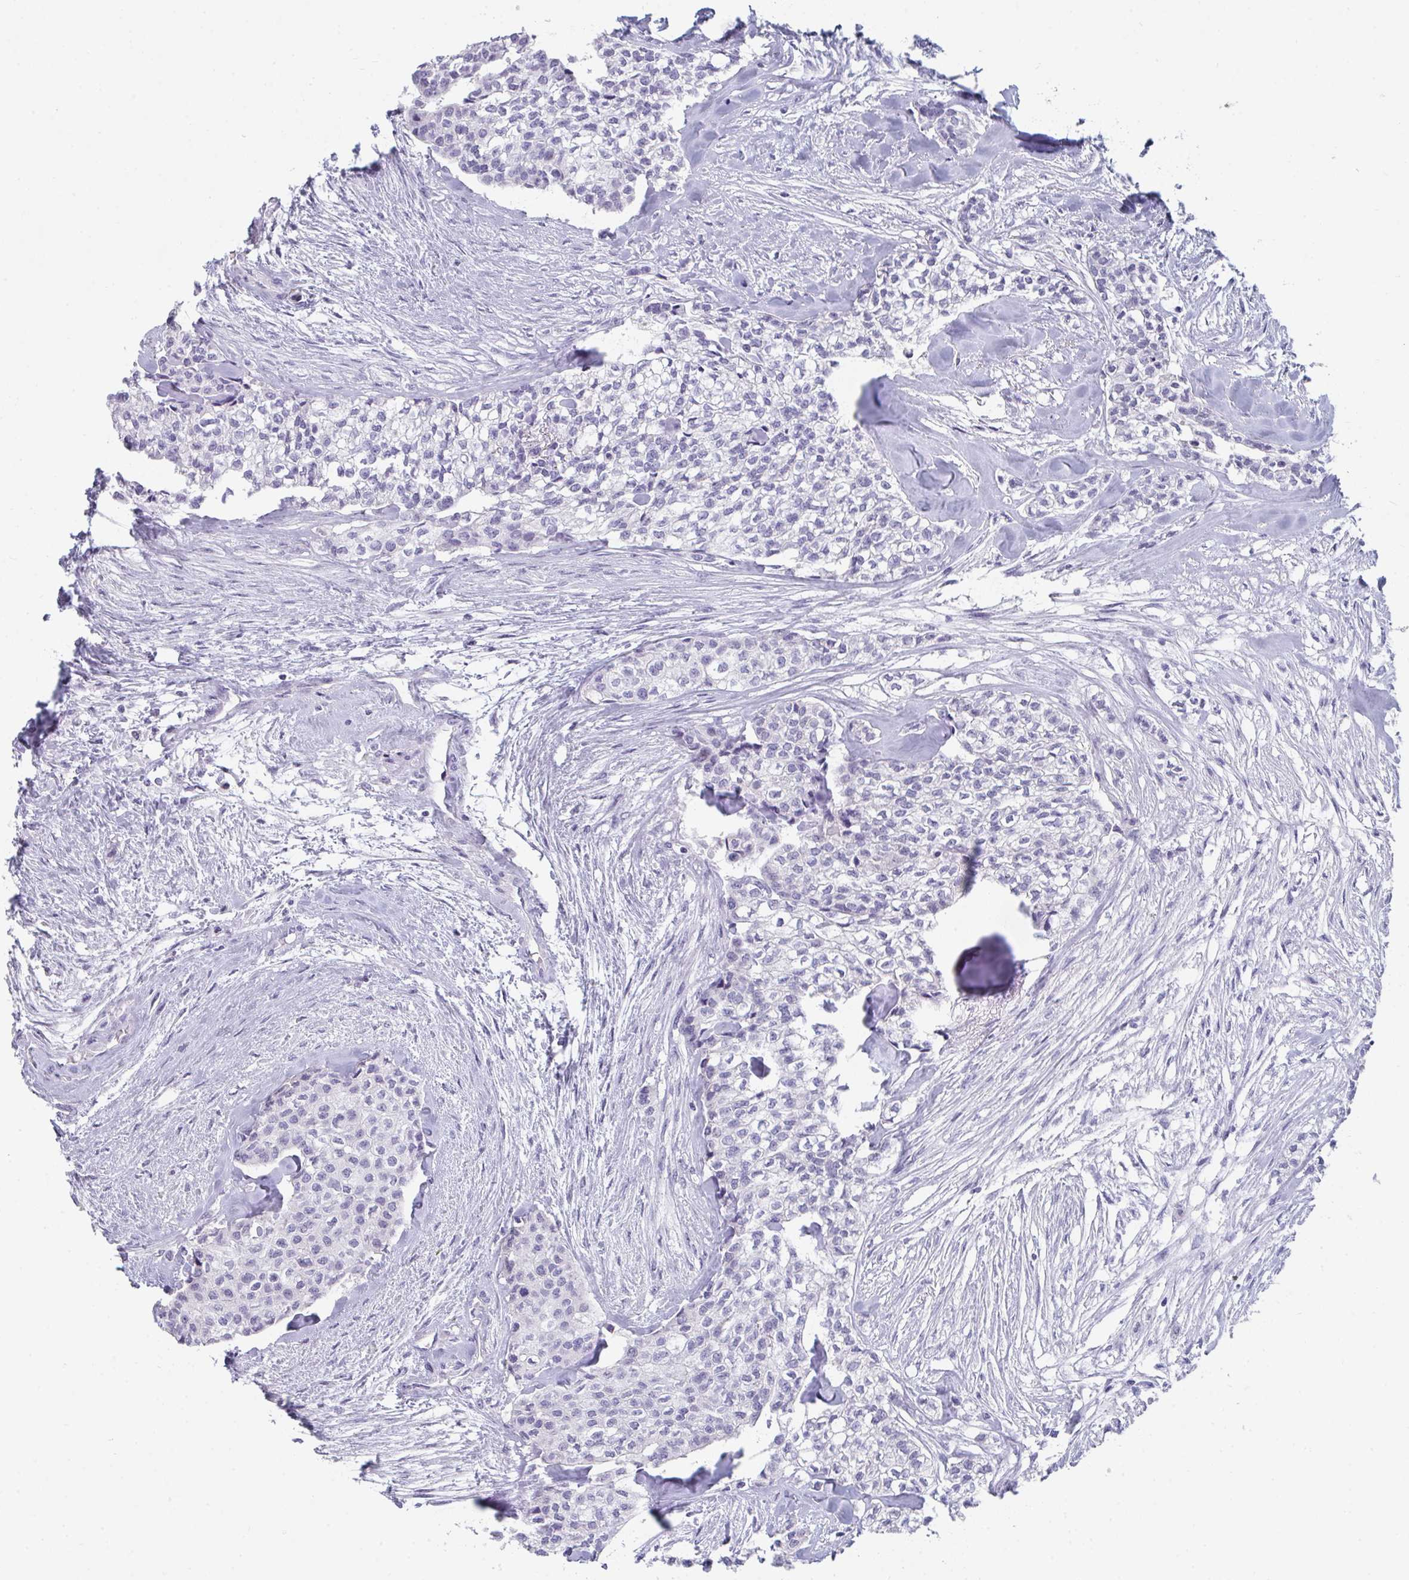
{"staining": {"intensity": "negative", "quantity": "none", "location": "none"}, "tissue": "head and neck cancer", "cell_type": "Tumor cells", "image_type": "cancer", "snomed": [{"axis": "morphology", "description": "Adenocarcinoma, NOS"}, {"axis": "topography", "description": "Head-Neck"}], "caption": "IHC photomicrograph of neoplastic tissue: adenocarcinoma (head and neck) stained with DAB demonstrates no significant protein positivity in tumor cells.", "gene": "RUBCN", "patient": {"sex": "male", "age": 81}}